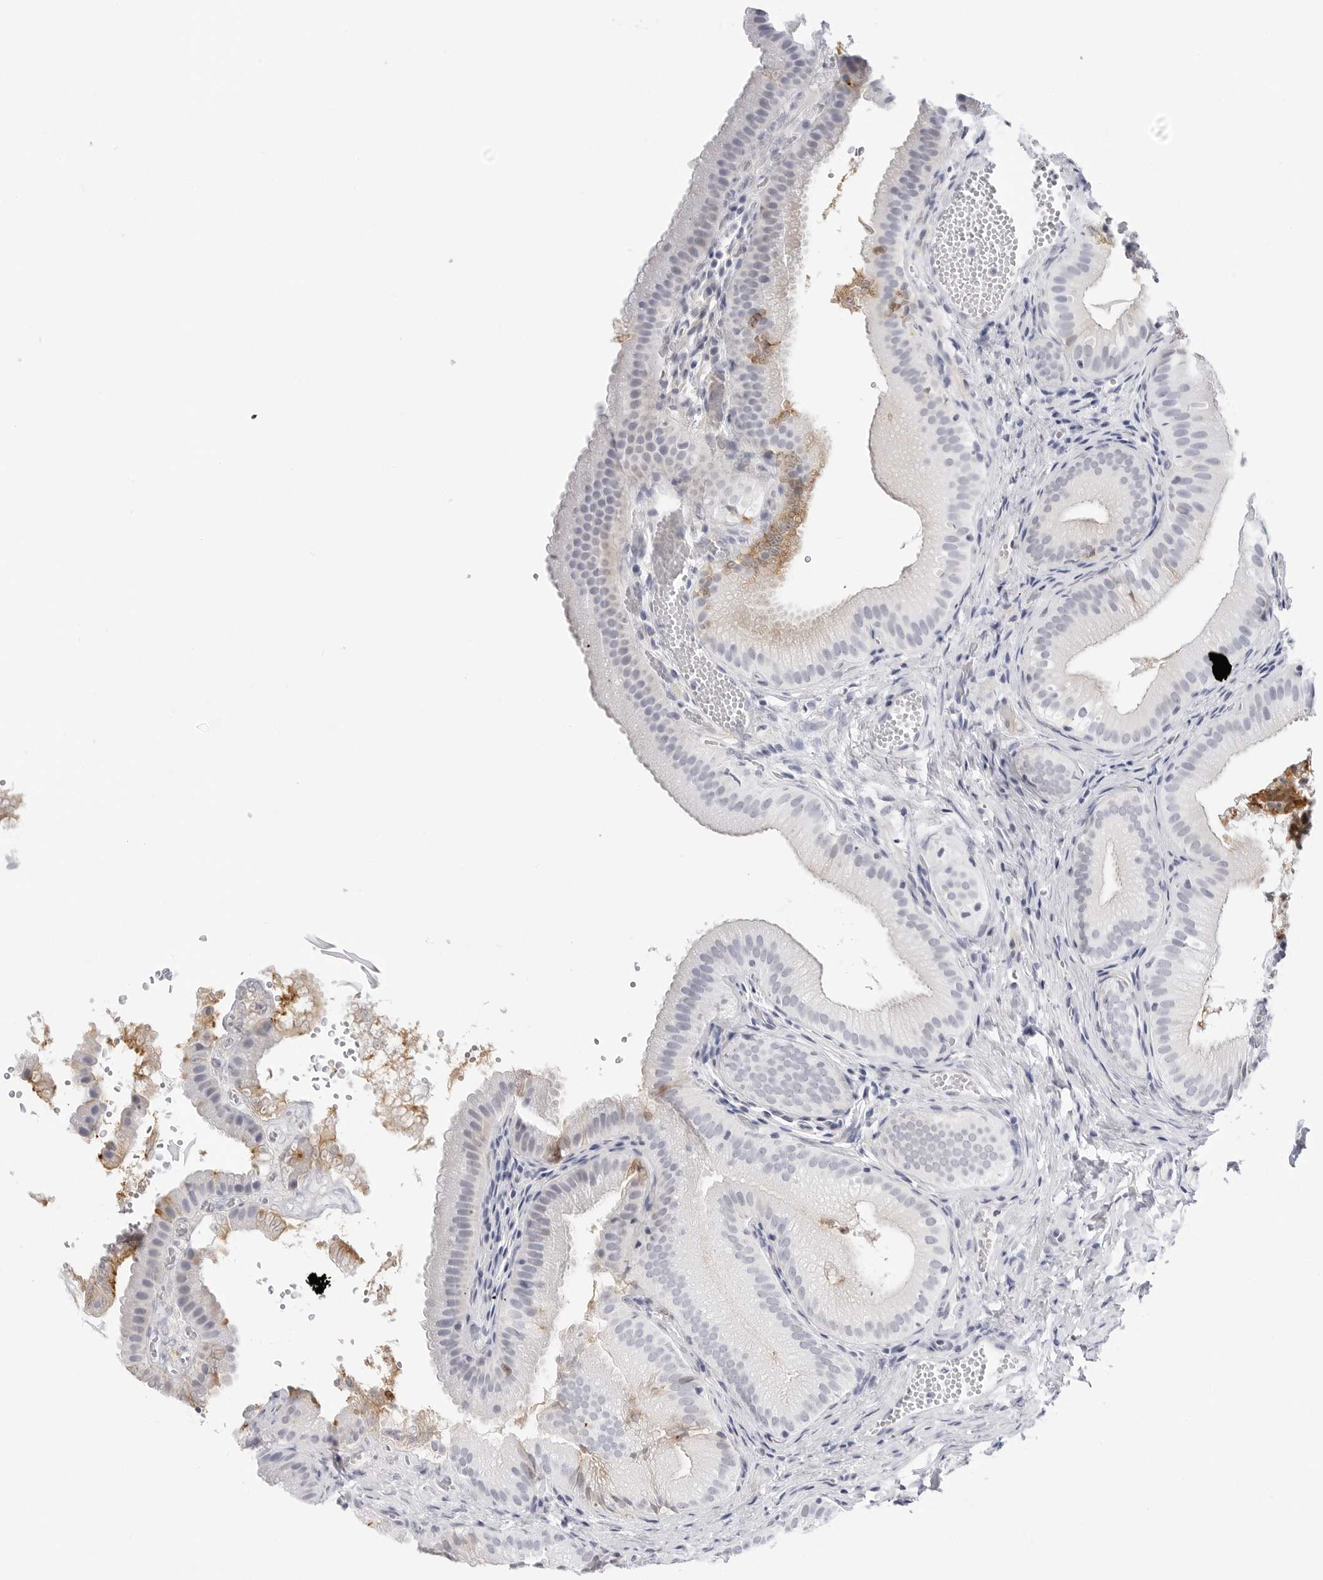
{"staining": {"intensity": "moderate", "quantity": "<25%", "location": "cytoplasmic/membranous"}, "tissue": "gallbladder", "cell_type": "Glandular cells", "image_type": "normal", "snomed": [{"axis": "morphology", "description": "Normal tissue, NOS"}, {"axis": "topography", "description": "Gallbladder"}], "caption": "Moderate cytoplasmic/membranous protein staining is appreciated in about <25% of glandular cells in gallbladder.", "gene": "SLC19A1", "patient": {"sex": "female", "age": 30}}